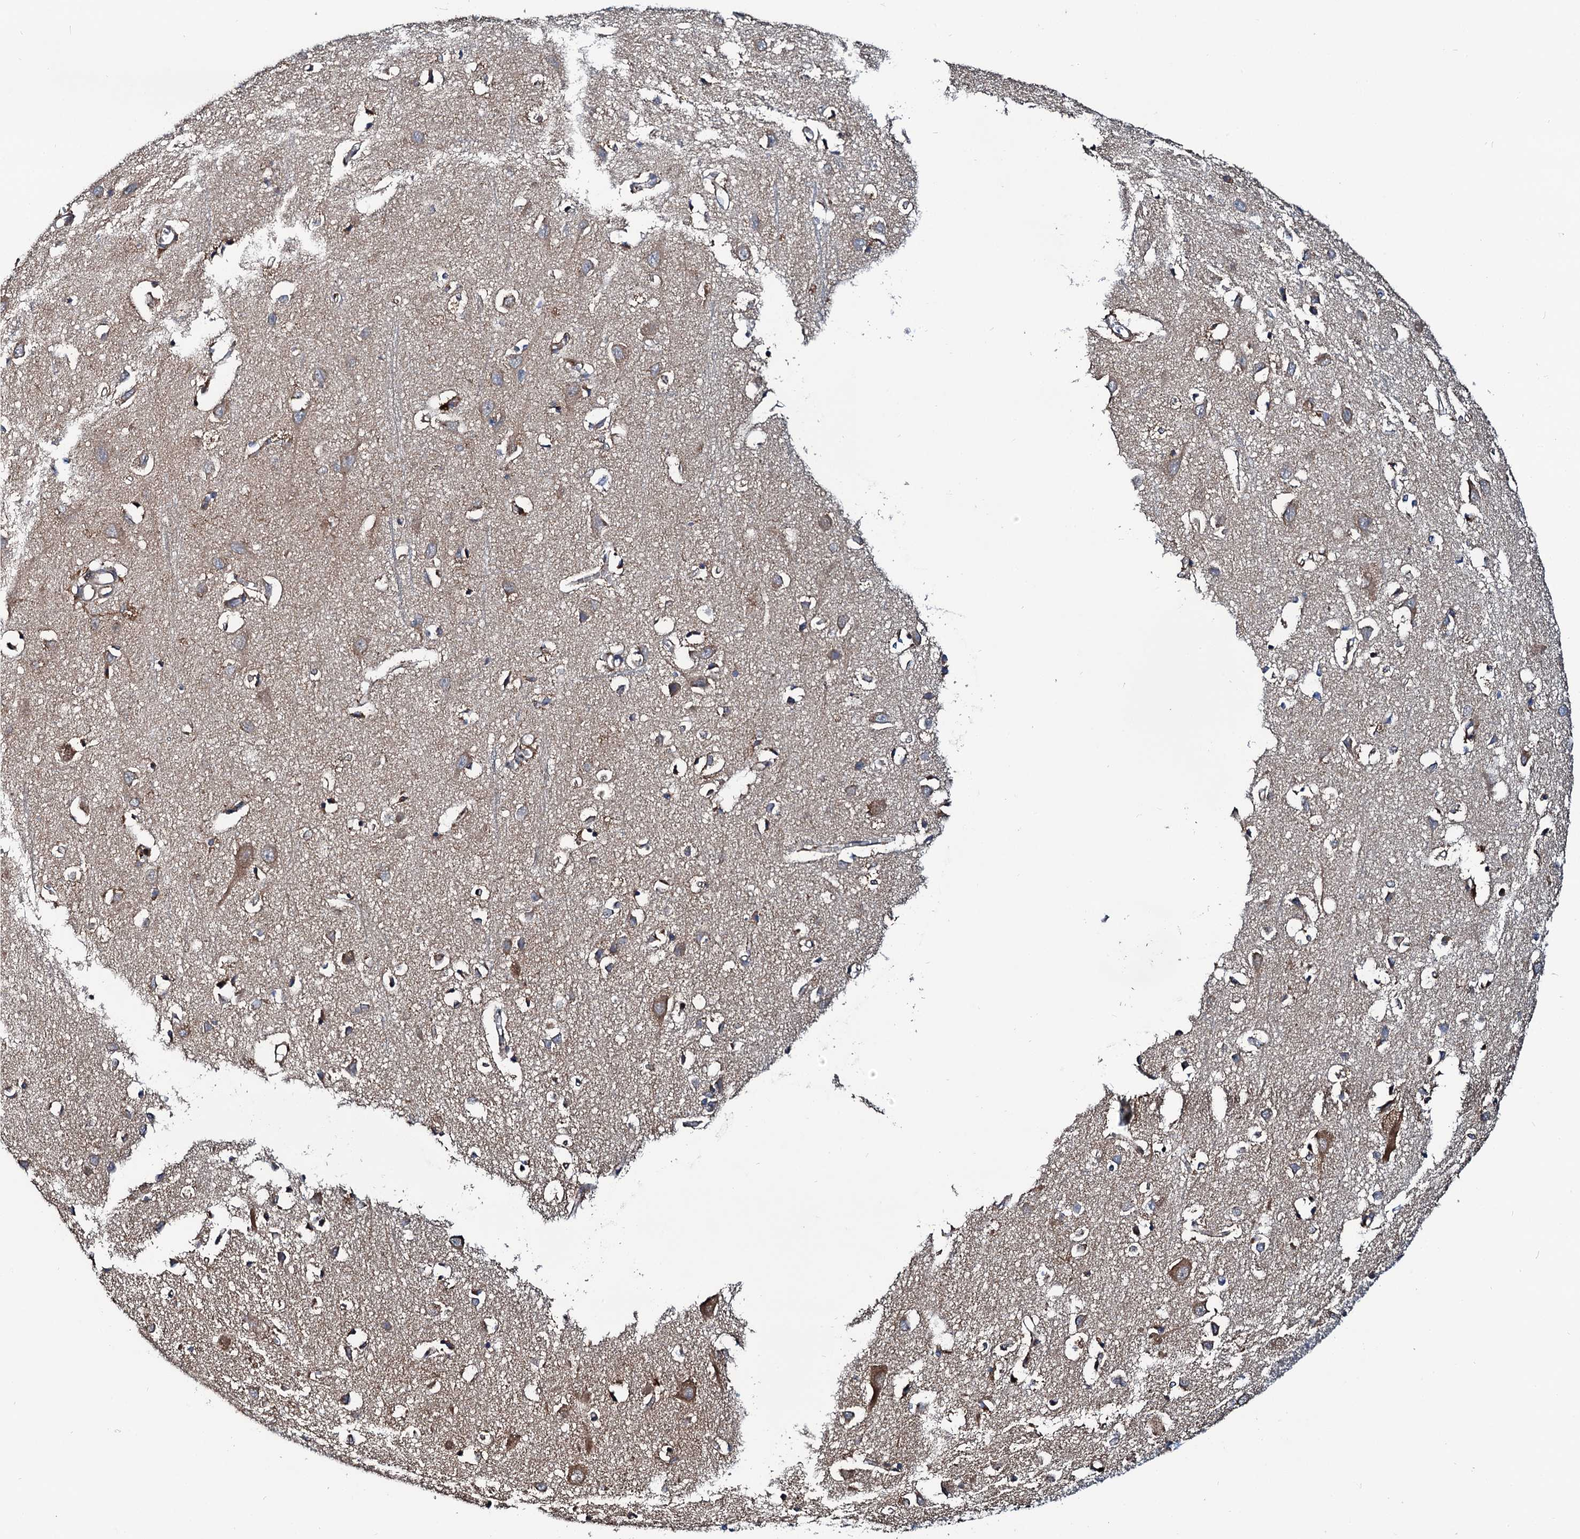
{"staining": {"intensity": "moderate", "quantity": "25%-75%", "location": "cytoplasmic/membranous"}, "tissue": "cerebral cortex", "cell_type": "Endothelial cells", "image_type": "normal", "snomed": [{"axis": "morphology", "description": "Normal tissue, NOS"}, {"axis": "topography", "description": "Cerebral cortex"}], "caption": "Moderate cytoplasmic/membranous expression for a protein is present in approximately 25%-75% of endothelial cells of unremarkable cerebral cortex using immunohistochemistry.", "gene": "NEK1", "patient": {"sex": "female", "age": 64}}